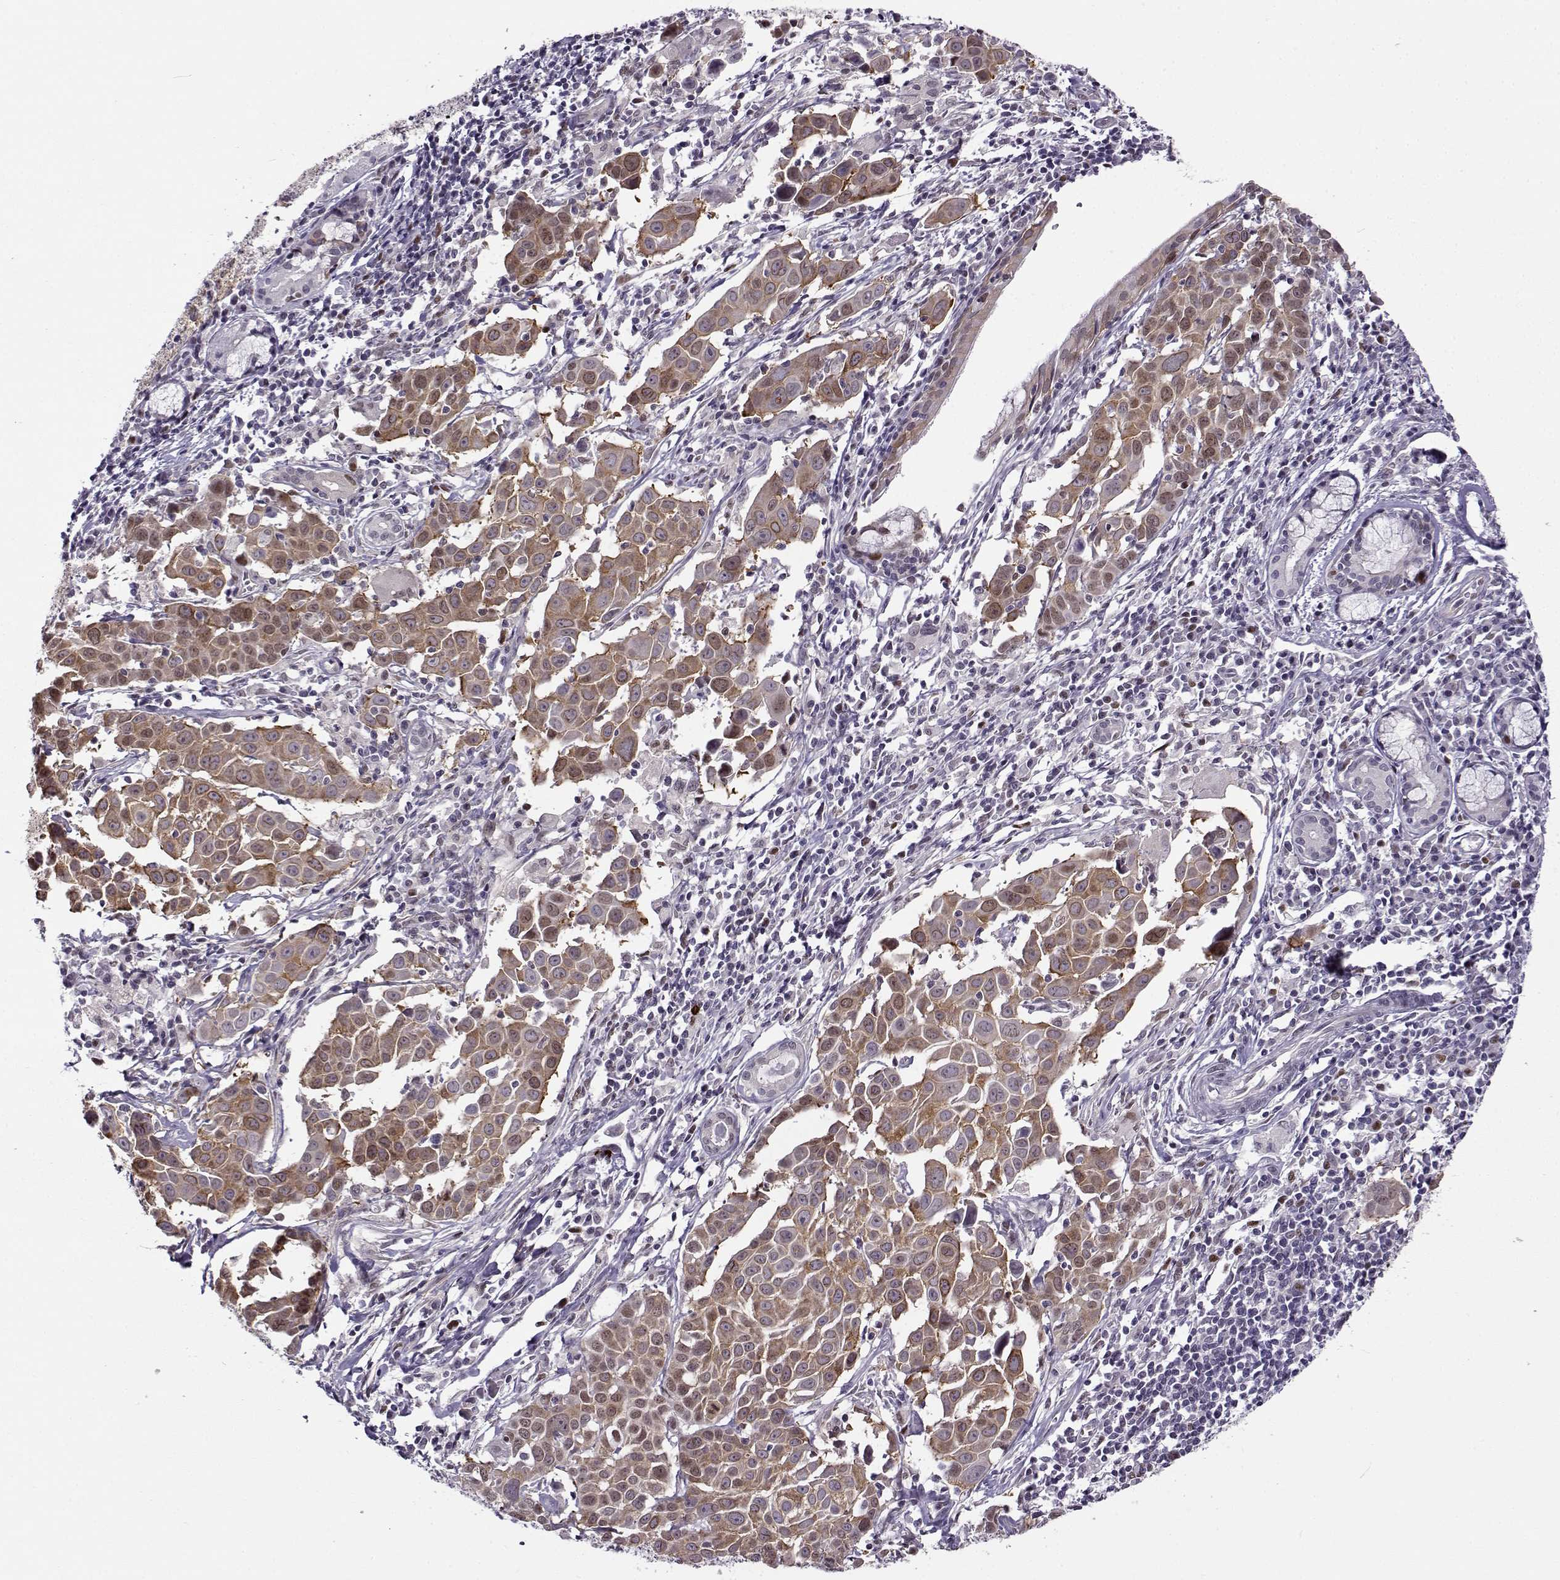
{"staining": {"intensity": "moderate", "quantity": "25%-75%", "location": "cytoplasmic/membranous,nuclear"}, "tissue": "lung cancer", "cell_type": "Tumor cells", "image_type": "cancer", "snomed": [{"axis": "morphology", "description": "Squamous cell carcinoma, NOS"}, {"axis": "topography", "description": "Lung"}], "caption": "This is a micrograph of immunohistochemistry staining of lung cancer (squamous cell carcinoma), which shows moderate positivity in the cytoplasmic/membranous and nuclear of tumor cells.", "gene": "BACH1", "patient": {"sex": "male", "age": 57}}